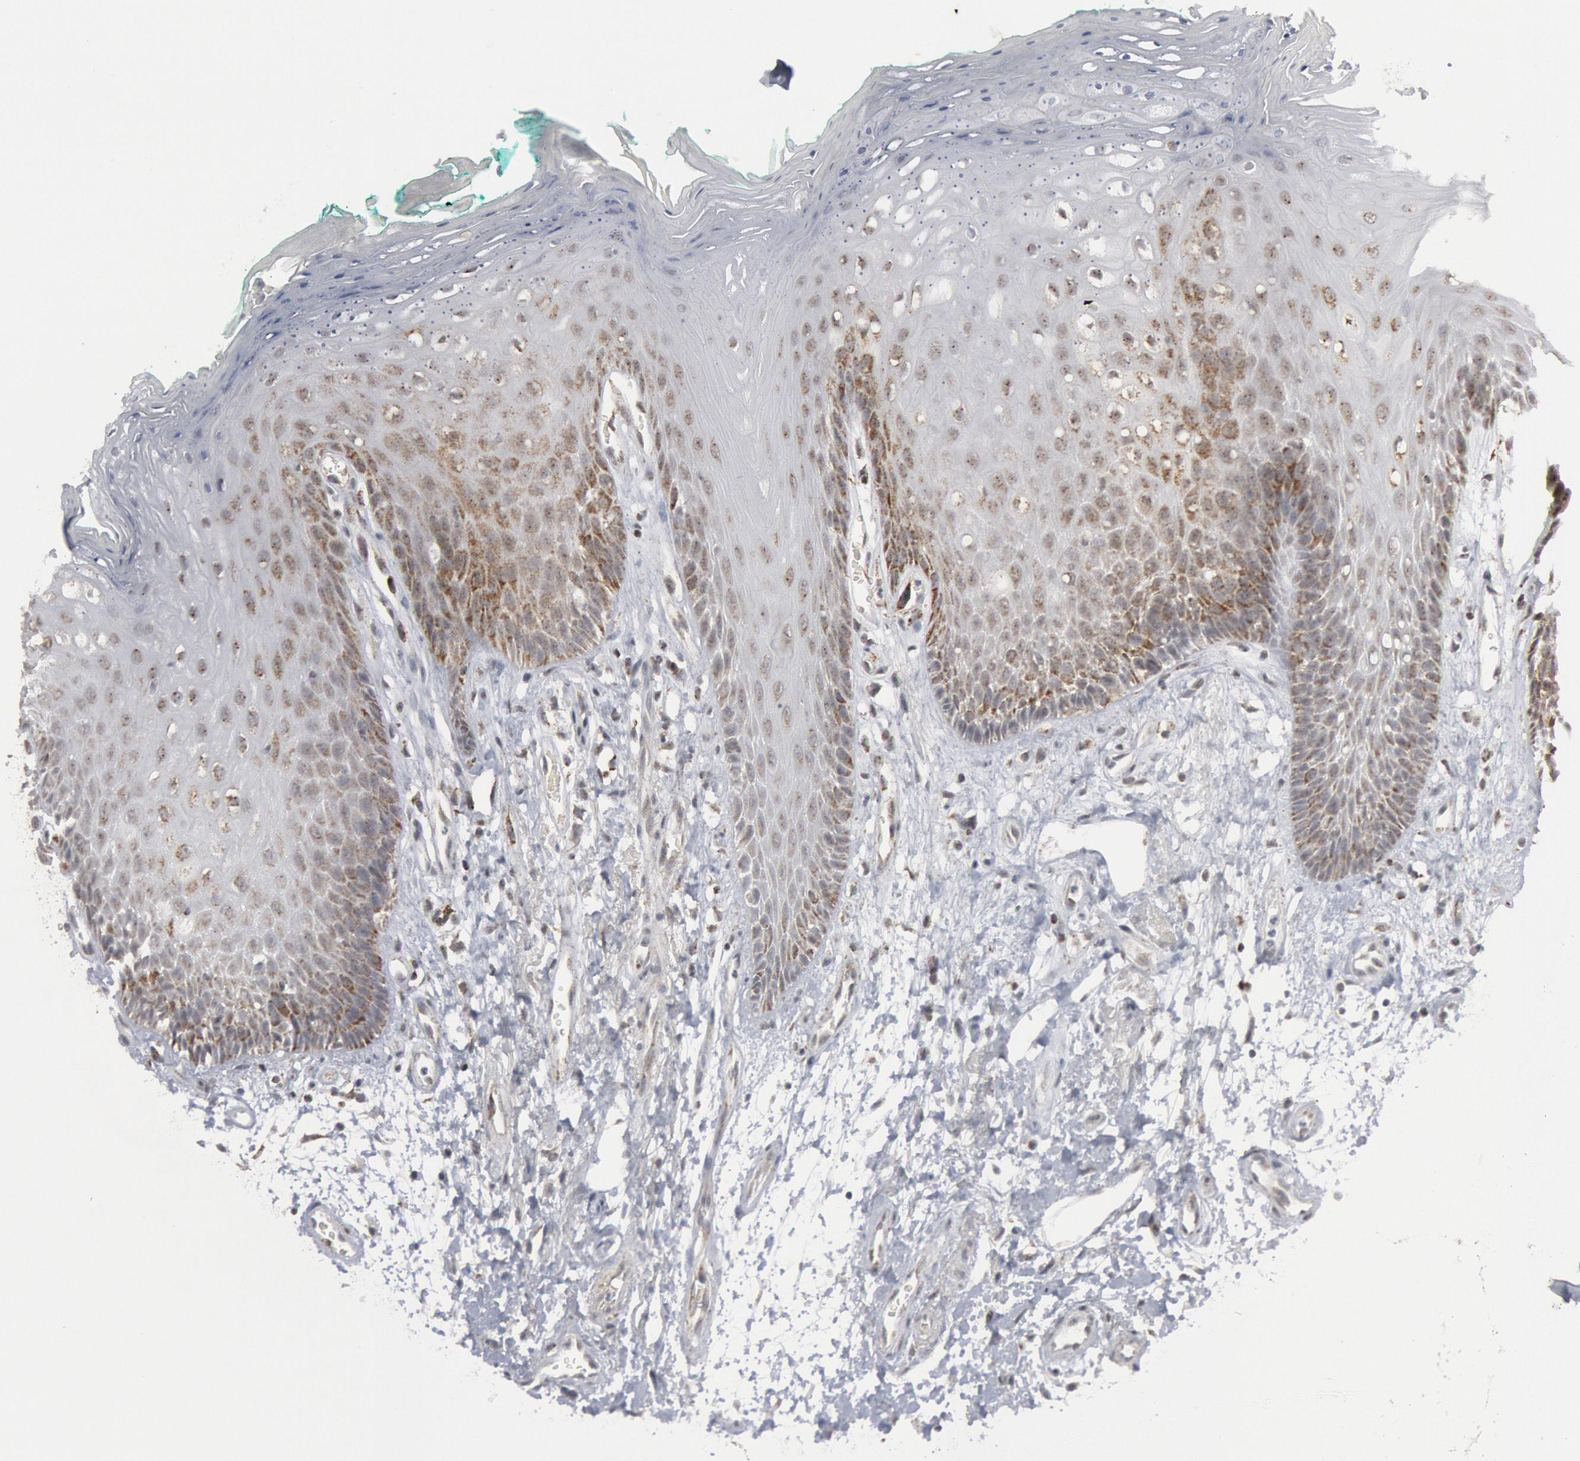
{"staining": {"intensity": "weak", "quantity": "25%-75%", "location": "cytoplasmic/membranous"}, "tissue": "oral mucosa", "cell_type": "Squamous epithelial cells", "image_type": "normal", "snomed": [{"axis": "morphology", "description": "Normal tissue, NOS"}, {"axis": "morphology", "description": "Squamous cell carcinoma, NOS"}, {"axis": "topography", "description": "Skeletal muscle"}, {"axis": "topography", "description": "Oral tissue"}, {"axis": "topography", "description": "Head-Neck"}], "caption": "Oral mucosa stained for a protein demonstrates weak cytoplasmic/membranous positivity in squamous epithelial cells.", "gene": "CASP9", "patient": {"sex": "female", "age": 84}}